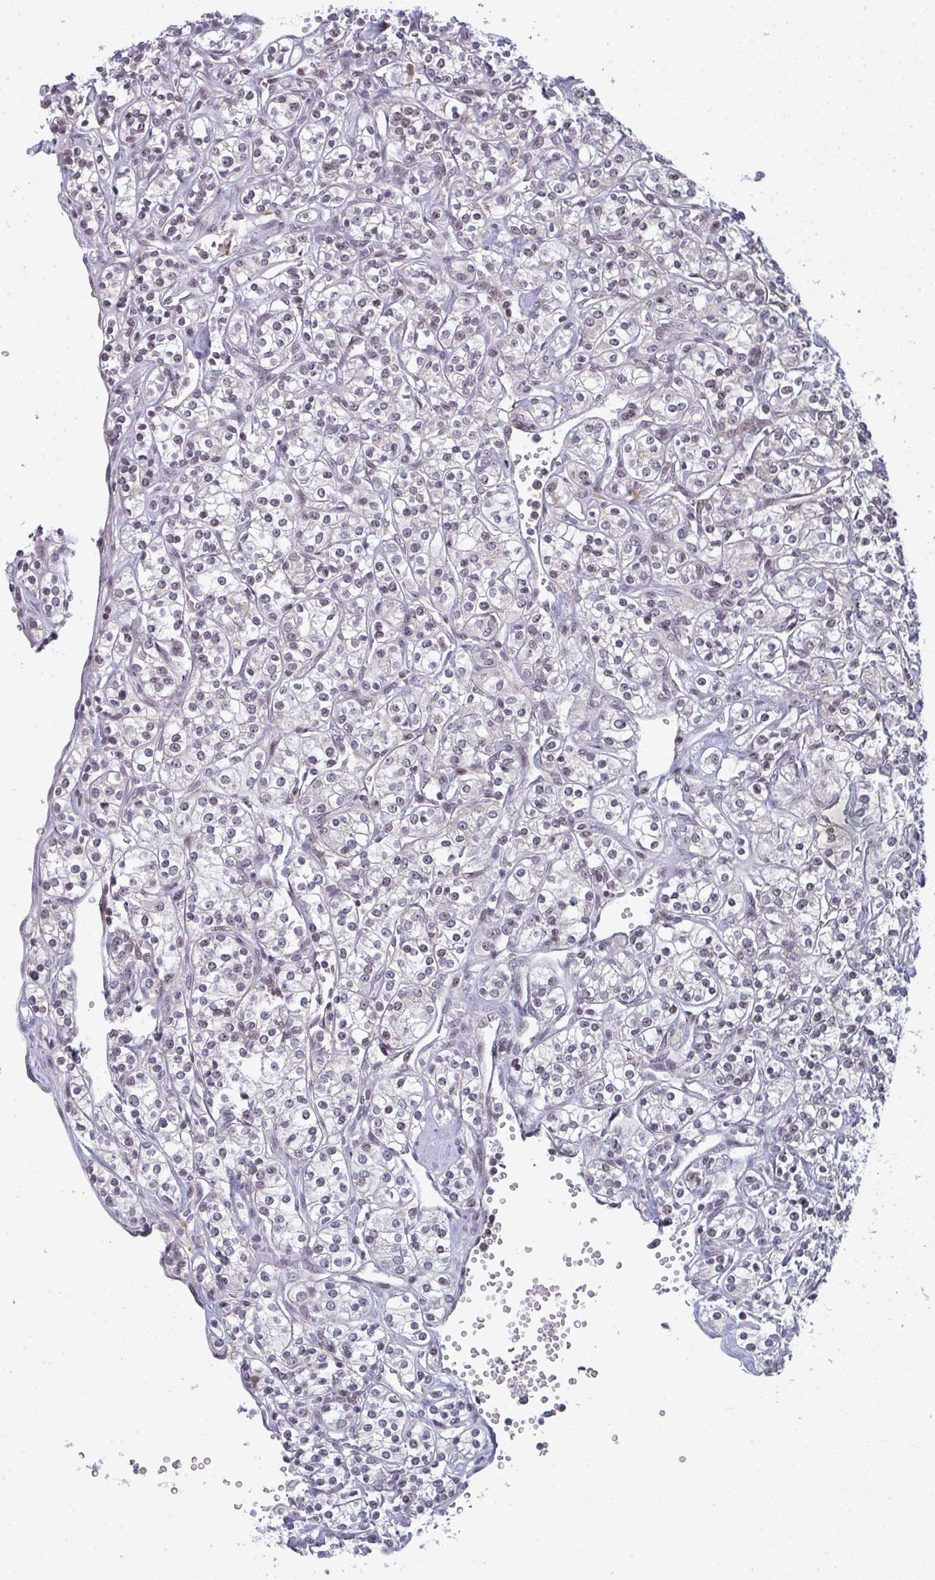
{"staining": {"intensity": "negative", "quantity": "none", "location": "none"}, "tissue": "renal cancer", "cell_type": "Tumor cells", "image_type": "cancer", "snomed": [{"axis": "morphology", "description": "Adenocarcinoma, NOS"}, {"axis": "topography", "description": "Kidney"}], "caption": "There is no significant positivity in tumor cells of adenocarcinoma (renal). (Stains: DAB (3,3'-diaminobenzidine) immunohistochemistry with hematoxylin counter stain, Microscopy: brightfield microscopy at high magnification).", "gene": "ATF1", "patient": {"sex": "male", "age": 77}}